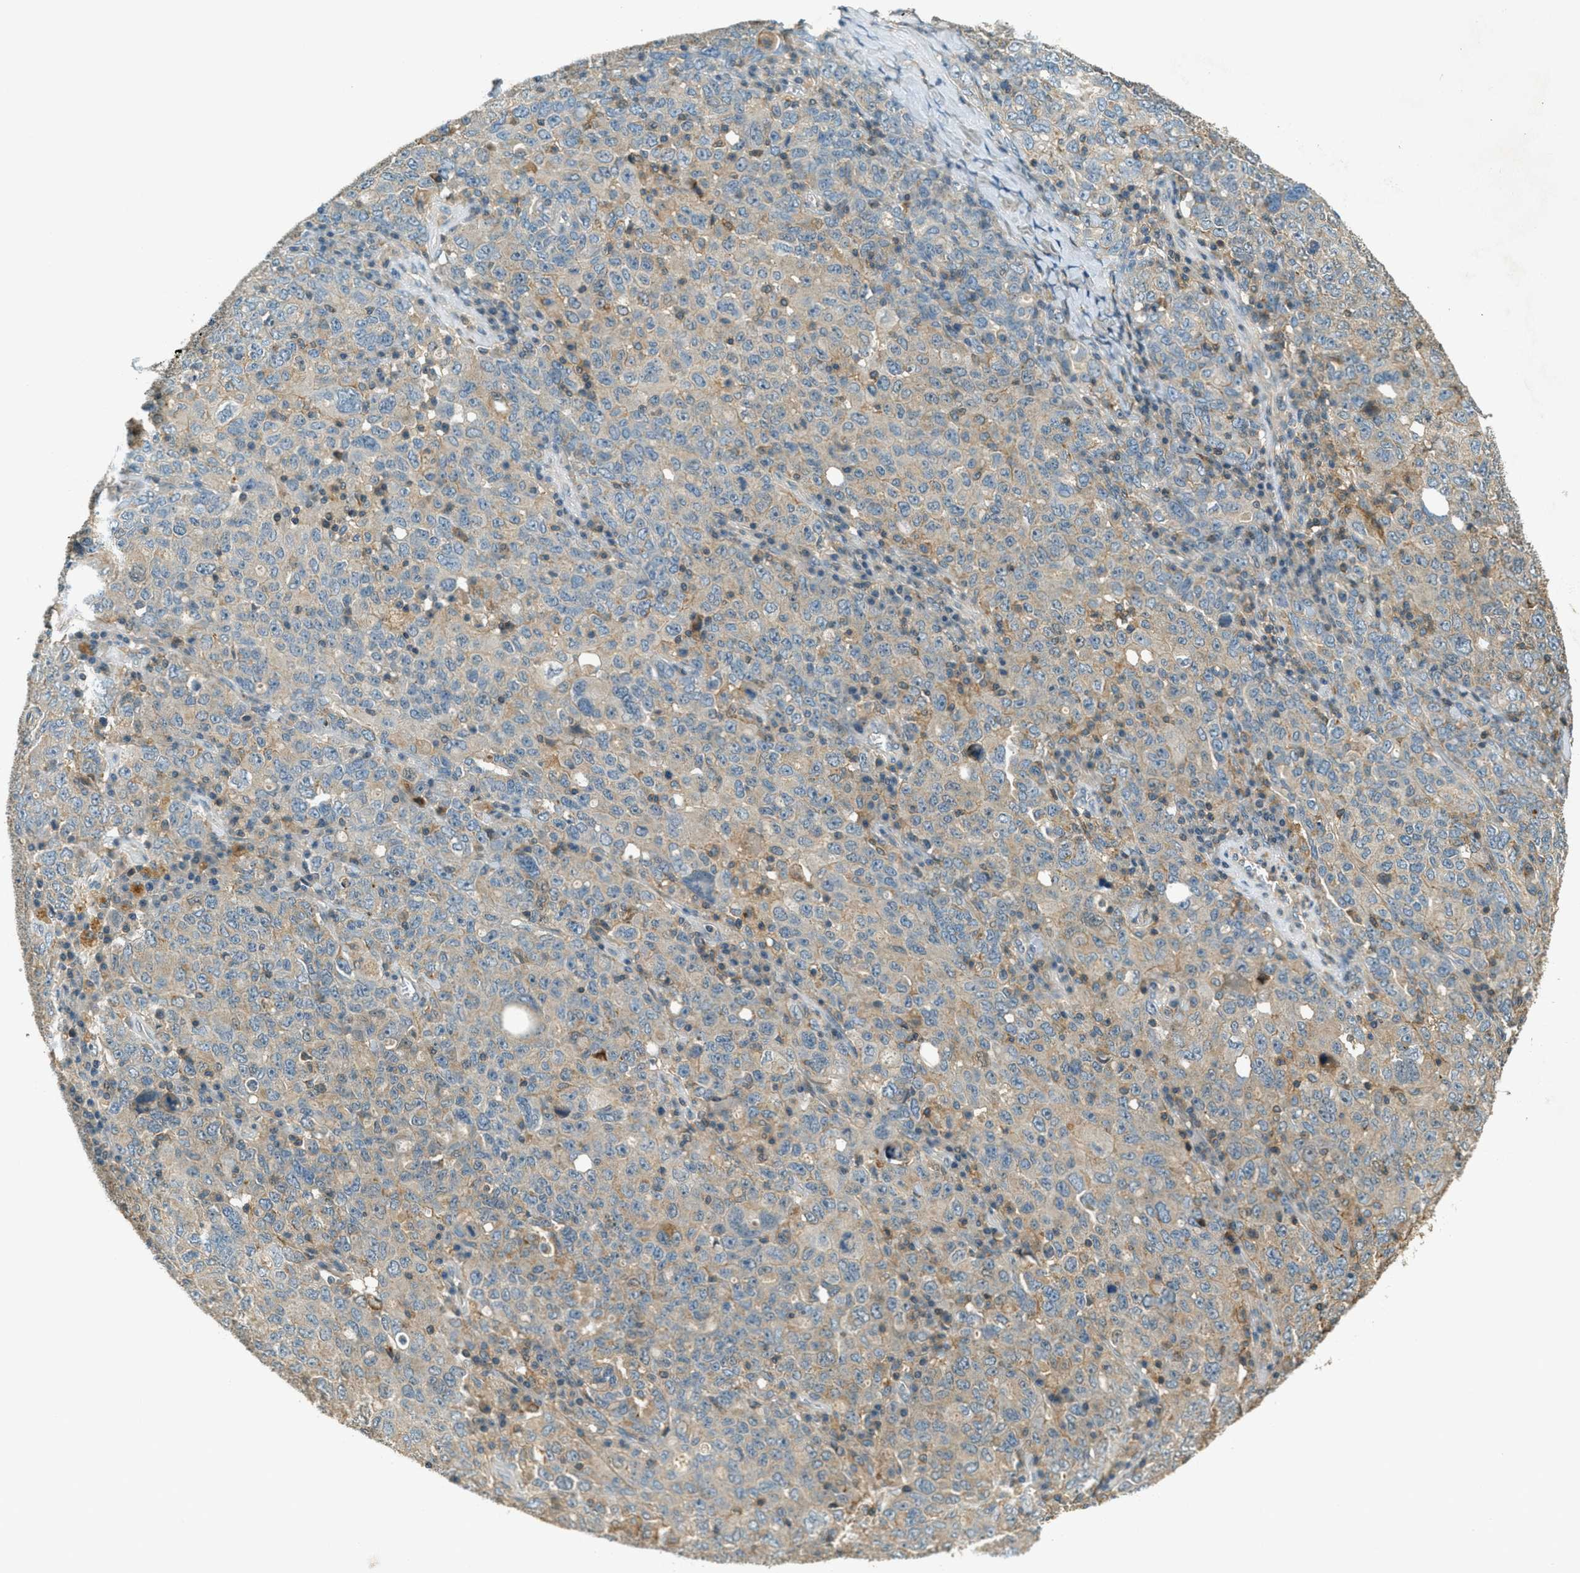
{"staining": {"intensity": "weak", "quantity": "25%-75%", "location": "cytoplasmic/membranous"}, "tissue": "ovarian cancer", "cell_type": "Tumor cells", "image_type": "cancer", "snomed": [{"axis": "morphology", "description": "Carcinoma, endometroid"}, {"axis": "topography", "description": "Ovary"}], "caption": "The photomicrograph shows staining of endometroid carcinoma (ovarian), revealing weak cytoplasmic/membranous protein staining (brown color) within tumor cells. (IHC, brightfield microscopy, high magnification).", "gene": "NUDT4", "patient": {"sex": "female", "age": 62}}